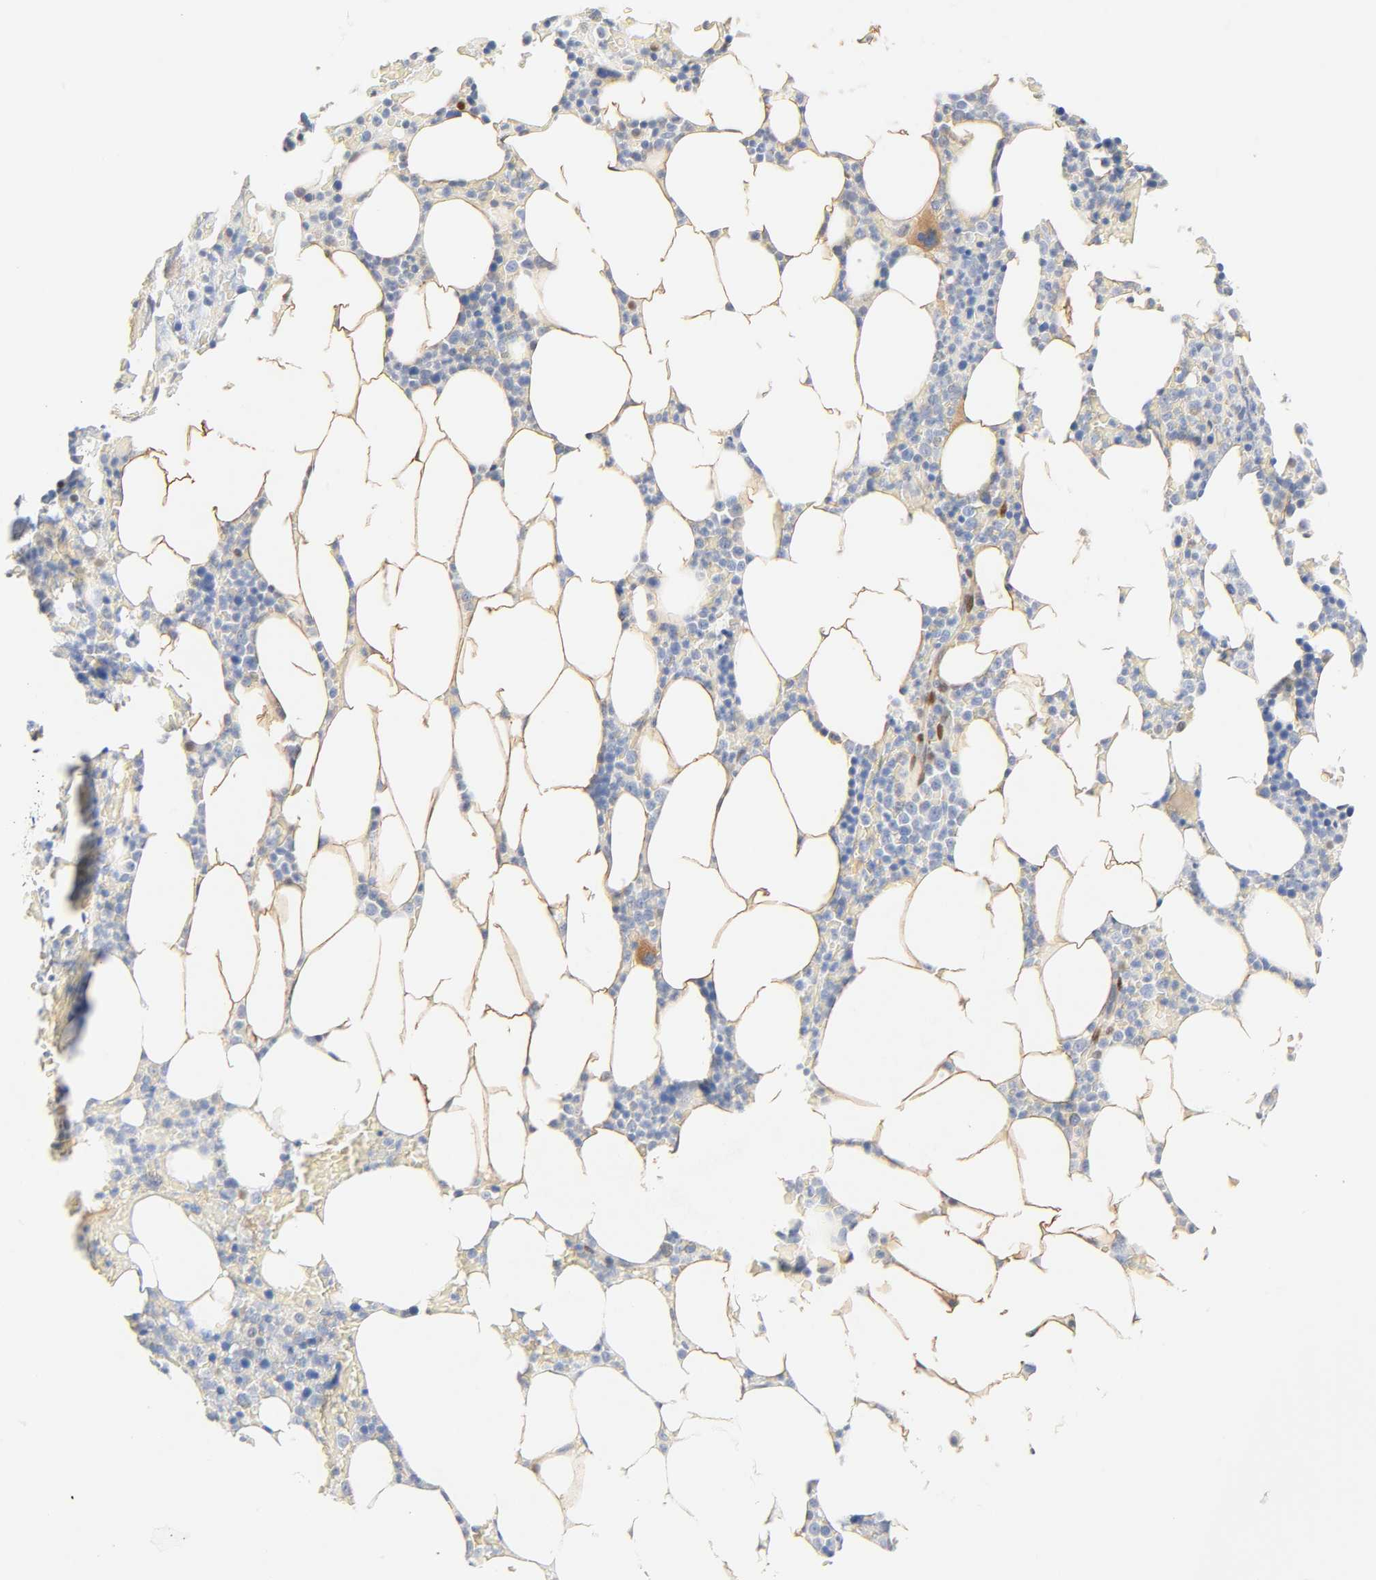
{"staining": {"intensity": "strong", "quantity": "<25%", "location": "cytoplasmic/membranous"}, "tissue": "bone marrow", "cell_type": "Hematopoietic cells", "image_type": "normal", "snomed": [{"axis": "morphology", "description": "Normal tissue, NOS"}, {"axis": "topography", "description": "Bone marrow"}], "caption": "High-magnification brightfield microscopy of unremarkable bone marrow stained with DAB (3,3'-diaminobenzidine) (brown) and counterstained with hematoxylin (blue). hematopoietic cells exhibit strong cytoplasmic/membranous positivity is seen in approximately<25% of cells. Nuclei are stained in blue.", "gene": "BORCS8", "patient": {"sex": "female", "age": 66}}